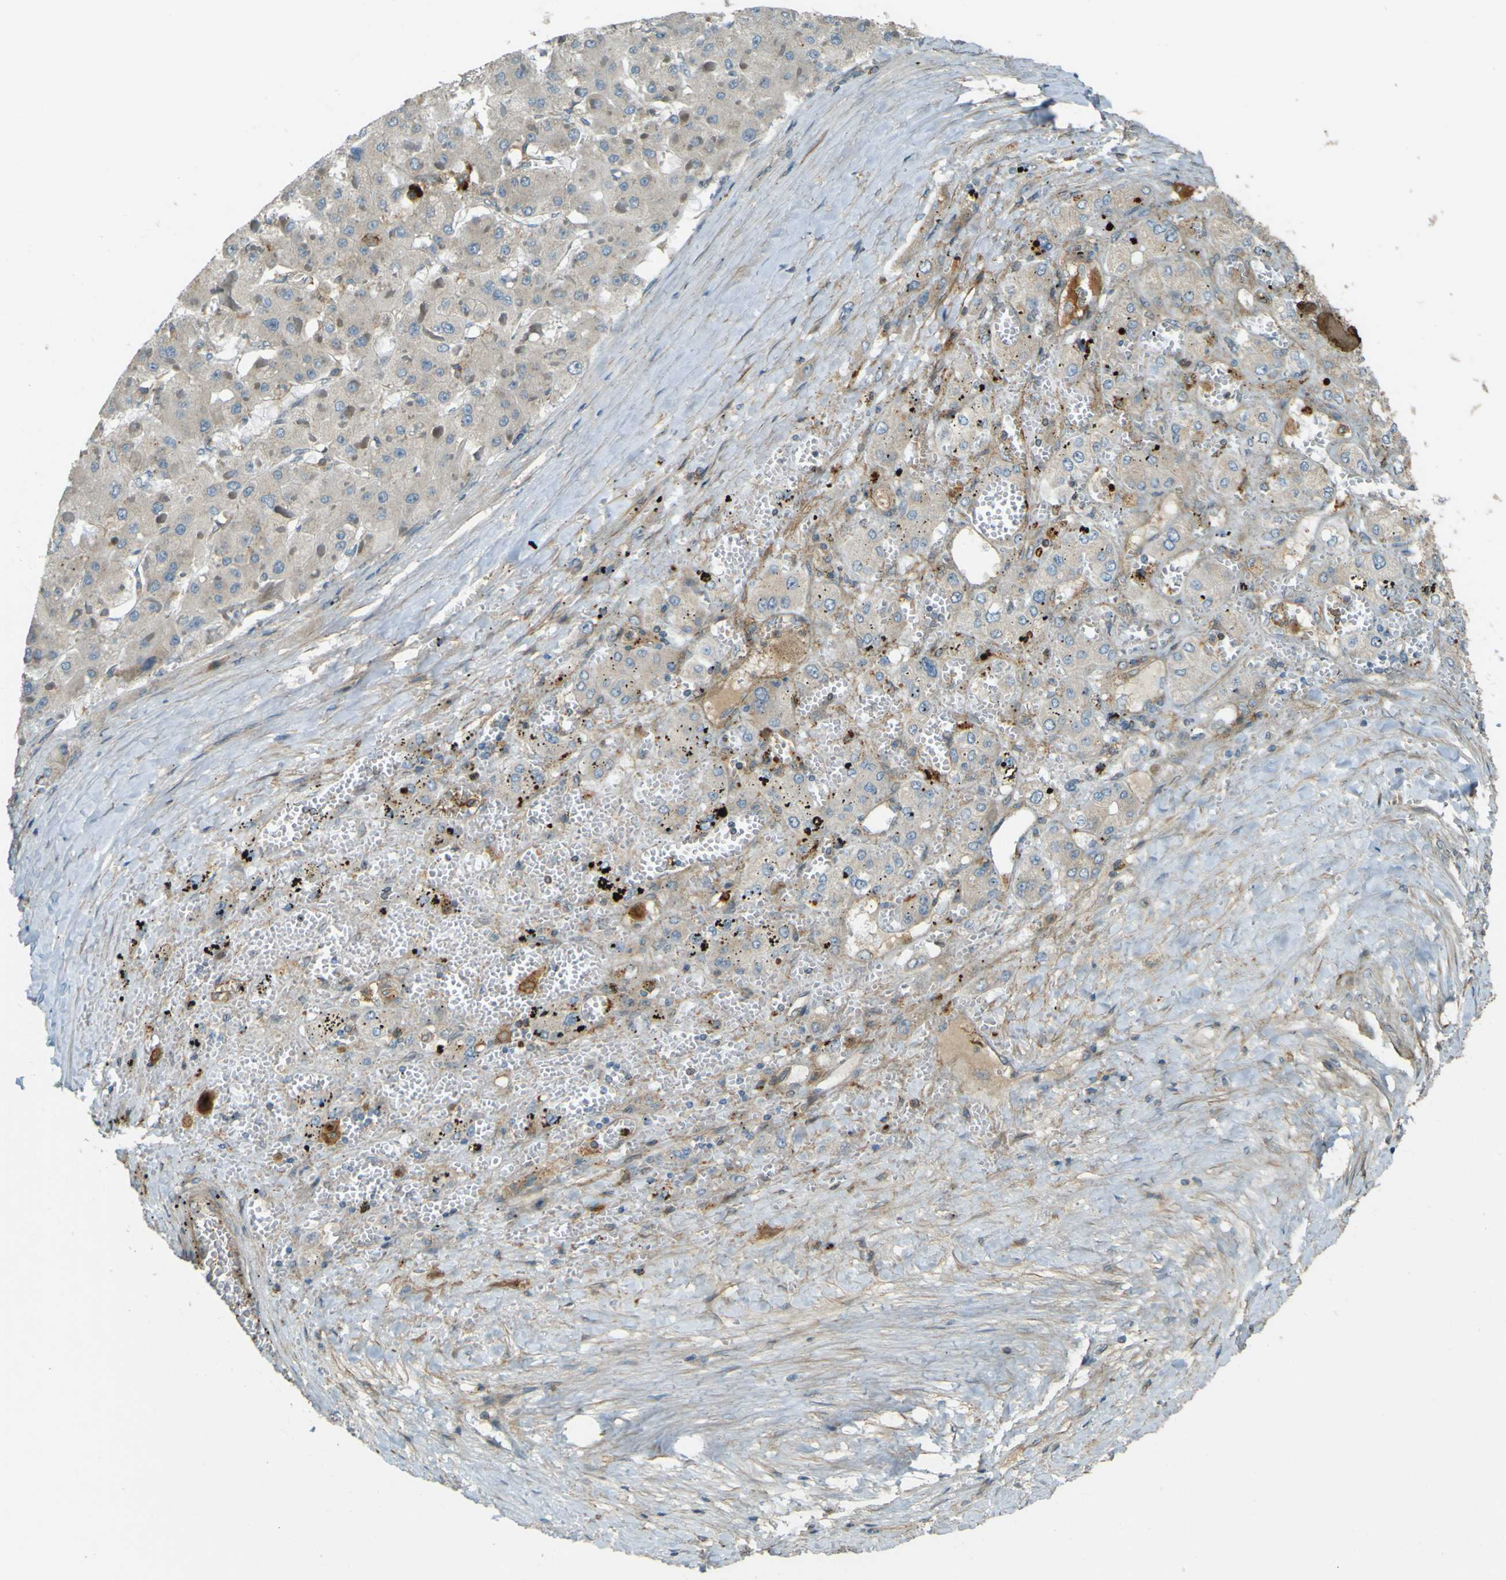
{"staining": {"intensity": "weak", "quantity": "<25%", "location": "cytoplasmic/membranous"}, "tissue": "liver cancer", "cell_type": "Tumor cells", "image_type": "cancer", "snomed": [{"axis": "morphology", "description": "Carcinoma, Hepatocellular, NOS"}, {"axis": "topography", "description": "Liver"}], "caption": "Liver hepatocellular carcinoma stained for a protein using immunohistochemistry exhibits no staining tumor cells.", "gene": "LPCAT1", "patient": {"sex": "female", "age": 73}}